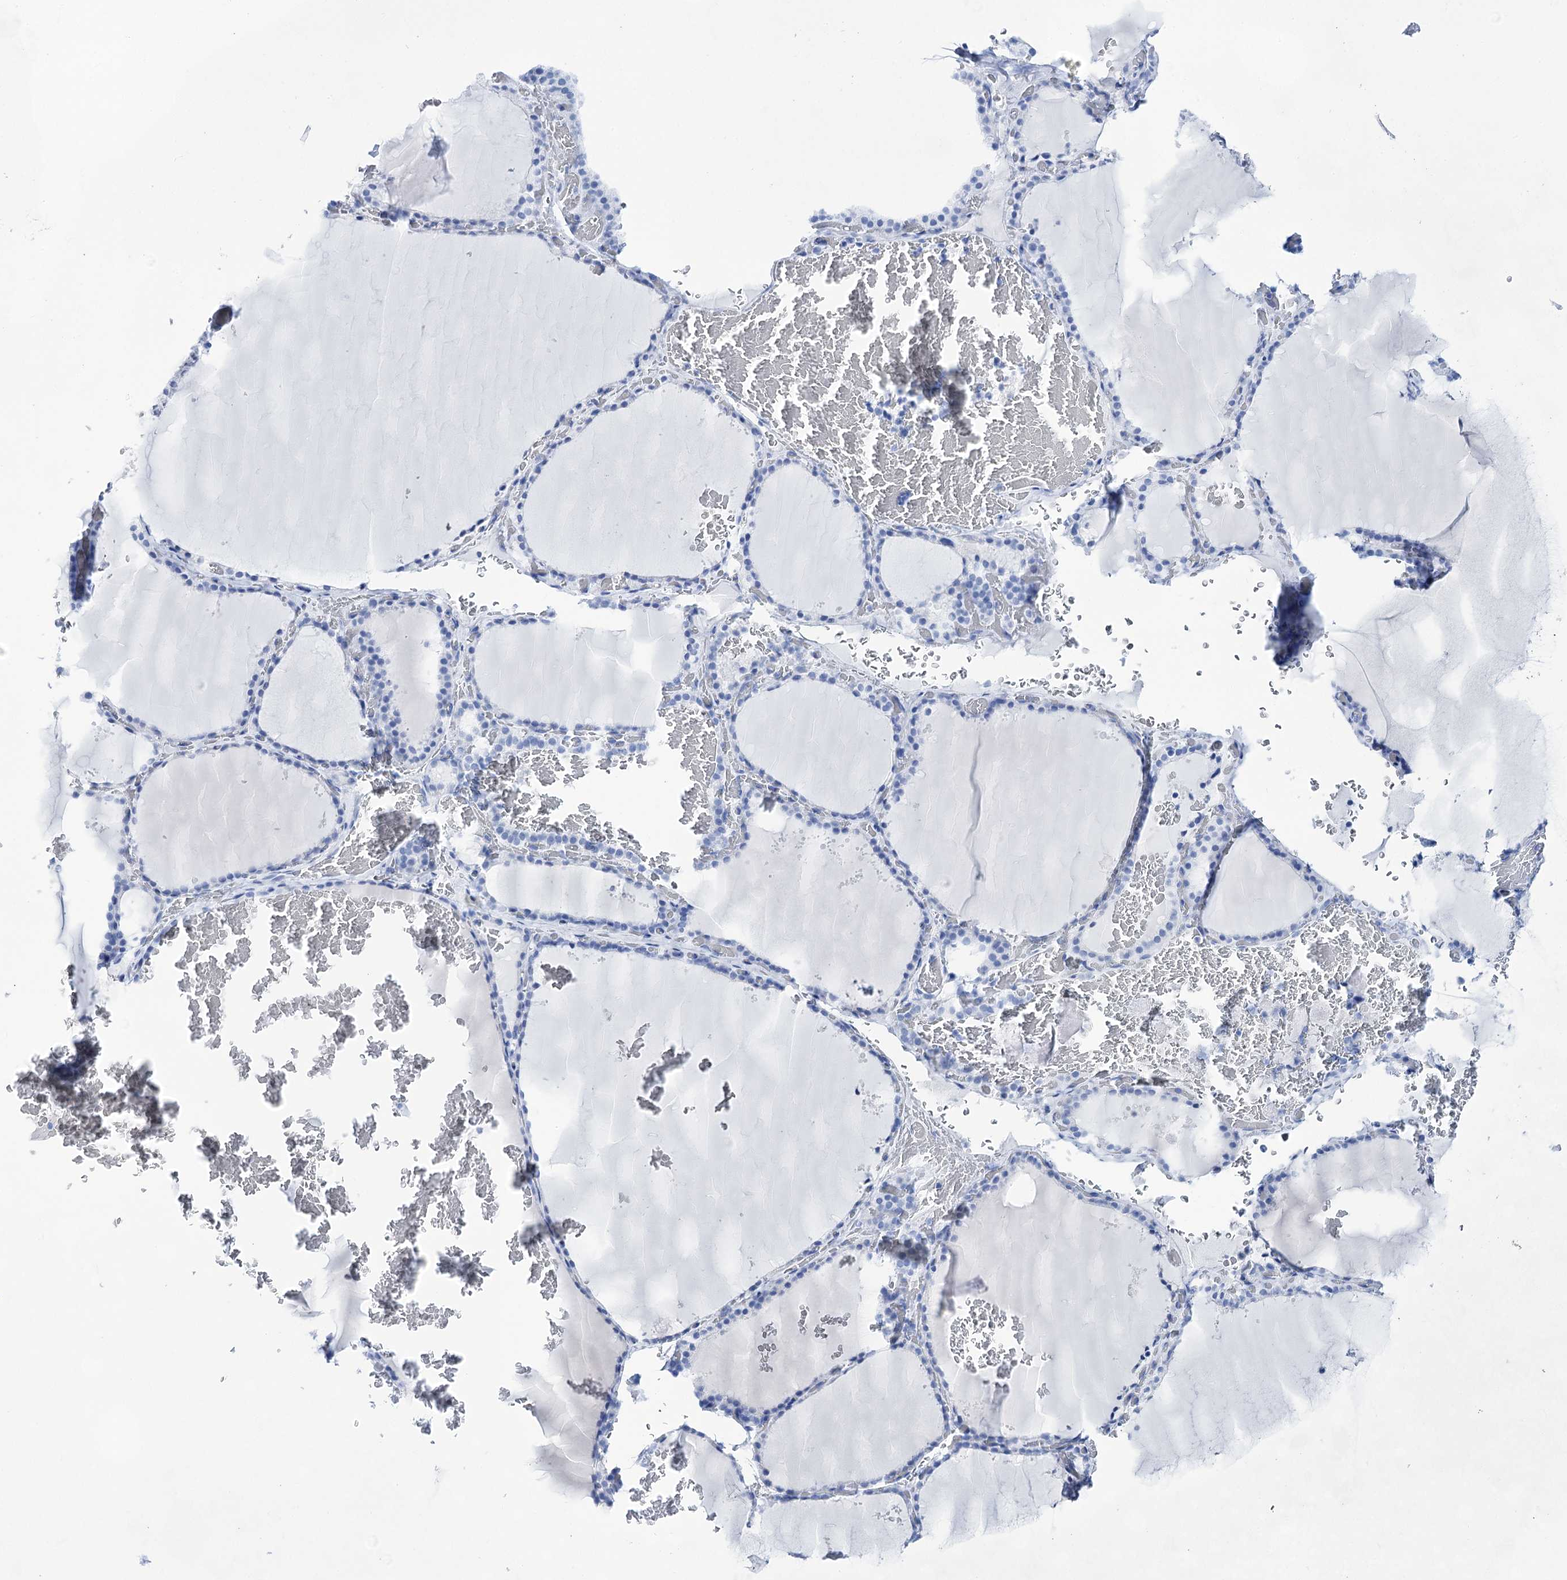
{"staining": {"intensity": "negative", "quantity": "none", "location": "none"}, "tissue": "thyroid gland", "cell_type": "Glandular cells", "image_type": "normal", "snomed": [{"axis": "morphology", "description": "Normal tissue, NOS"}, {"axis": "topography", "description": "Thyroid gland"}], "caption": "Thyroid gland stained for a protein using immunohistochemistry (IHC) demonstrates no staining glandular cells.", "gene": "LALBA", "patient": {"sex": "female", "age": 39}}